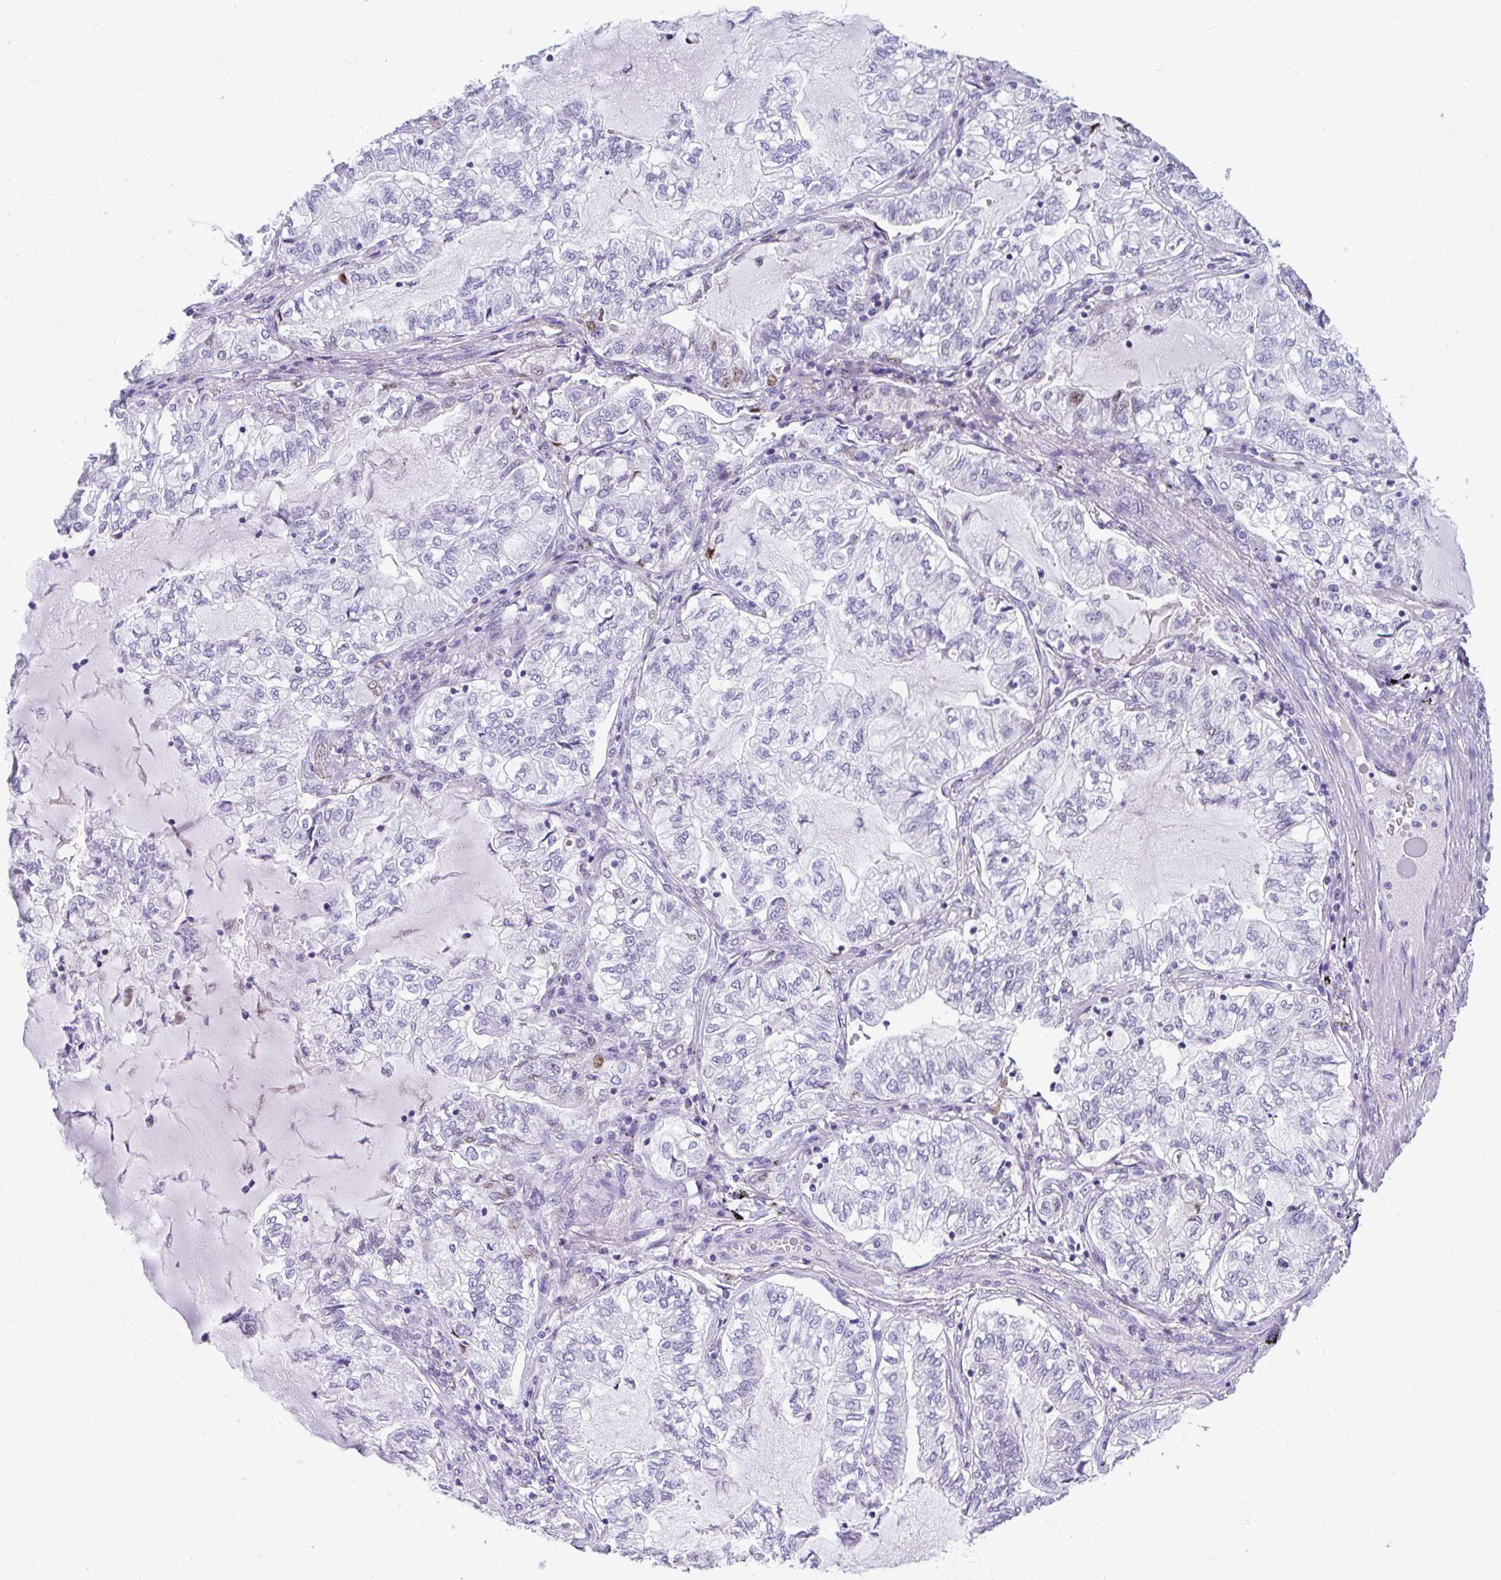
{"staining": {"intensity": "negative", "quantity": "none", "location": "none"}, "tissue": "lung cancer", "cell_type": "Tumor cells", "image_type": "cancer", "snomed": [{"axis": "morphology", "description": "Adenocarcinoma, NOS"}, {"axis": "topography", "description": "Lymph node"}, {"axis": "topography", "description": "Lung"}], "caption": "A histopathology image of lung cancer stained for a protein reveals no brown staining in tumor cells.", "gene": "TTC30B", "patient": {"sex": "male", "age": 66}}